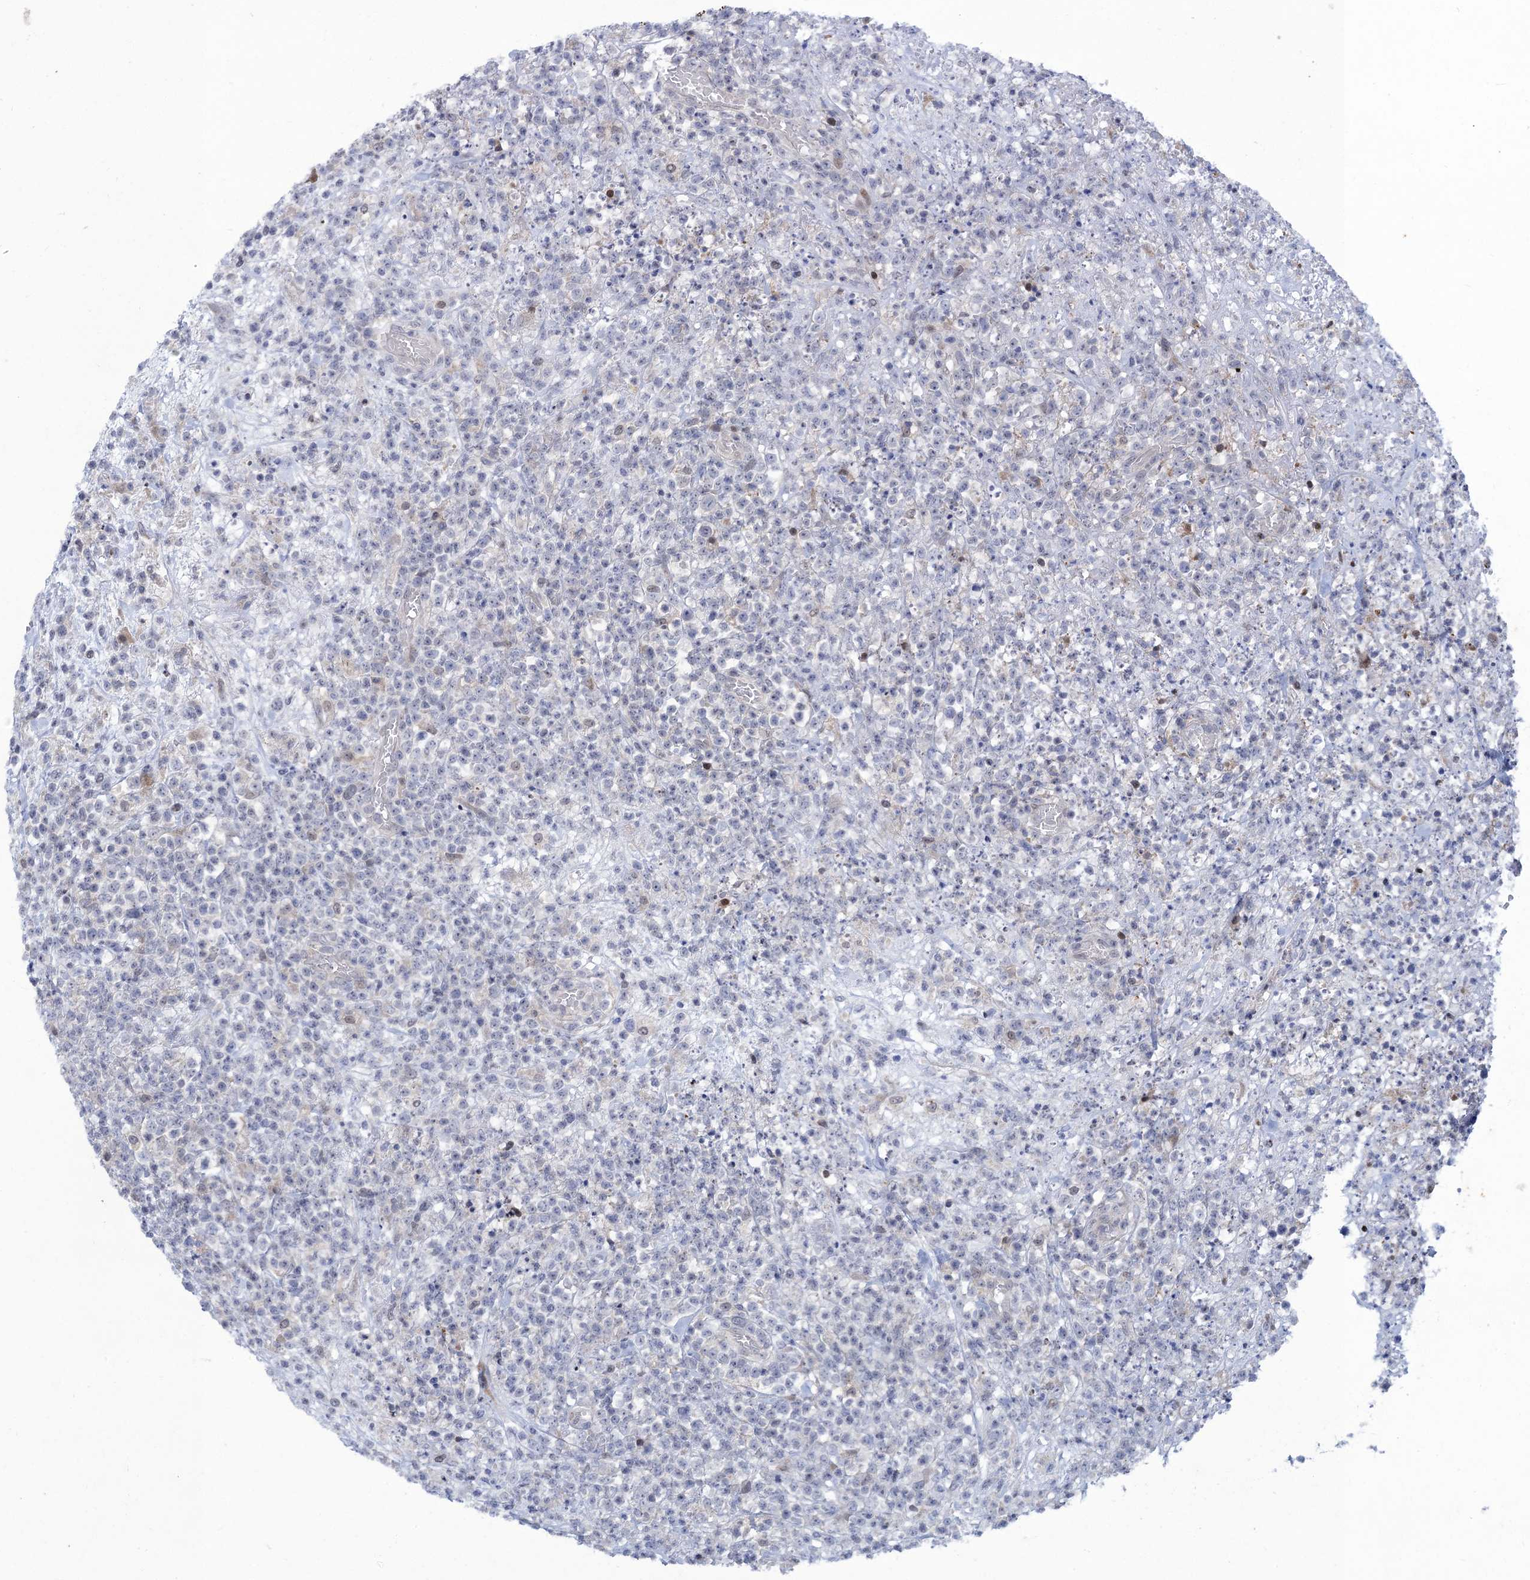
{"staining": {"intensity": "negative", "quantity": "none", "location": "none"}, "tissue": "lymphoma", "cell_type": "Tumor cells", "image_type": "cancer", "snomed": [{"axis": "morphology", "description": "Malignant lymphoma, non-Hodgkin's type, High grade"}, {"axis": "topography", "description": "Colon"}], "caption": "Tumor cells are negative for brown protein staining in lymphoma.", "gene": "QPCTL", "patient": {"sex": "female", "age": 53}}